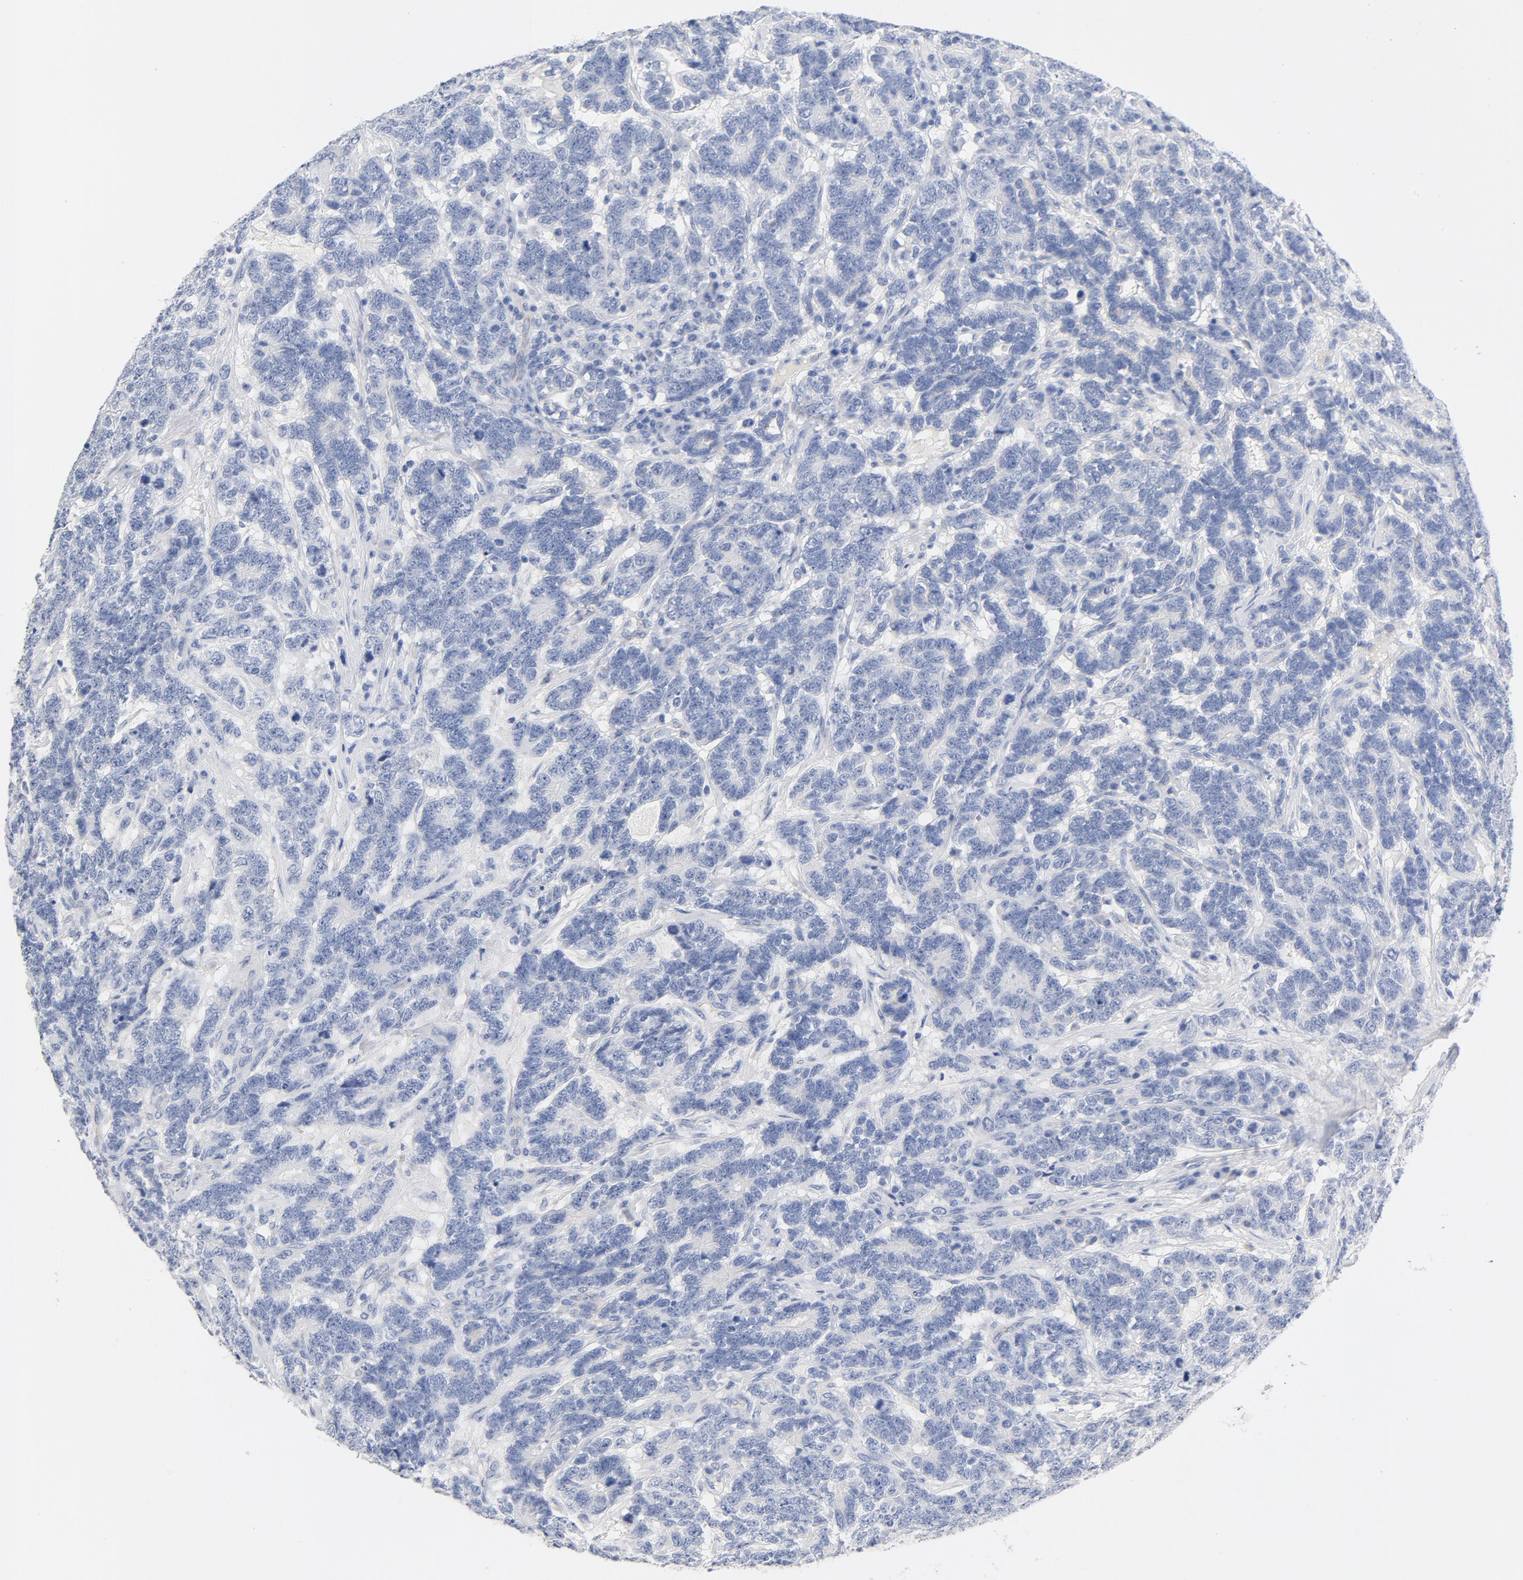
{"staining": {"intensity": "weak", "quantity": "<25%", "location": "cytoplasmic/membranous"}, "tissue": "testis cancer", "cell_type": "Tumor cells", "image_type": "cancer", "snomed": [{"axis": "morphology", "description": "Carcinoma, Embryonal, NOS"}, {"axis": "topography", "description": "Testis"}], "caption": "The immunohistochemistry (IHC) photomicrograph has no significant staining in tumor cells of testis embryonal carcinoma tissue.", "gene": "HOMER1", "patient": {"sex": "male", "age": 26}}